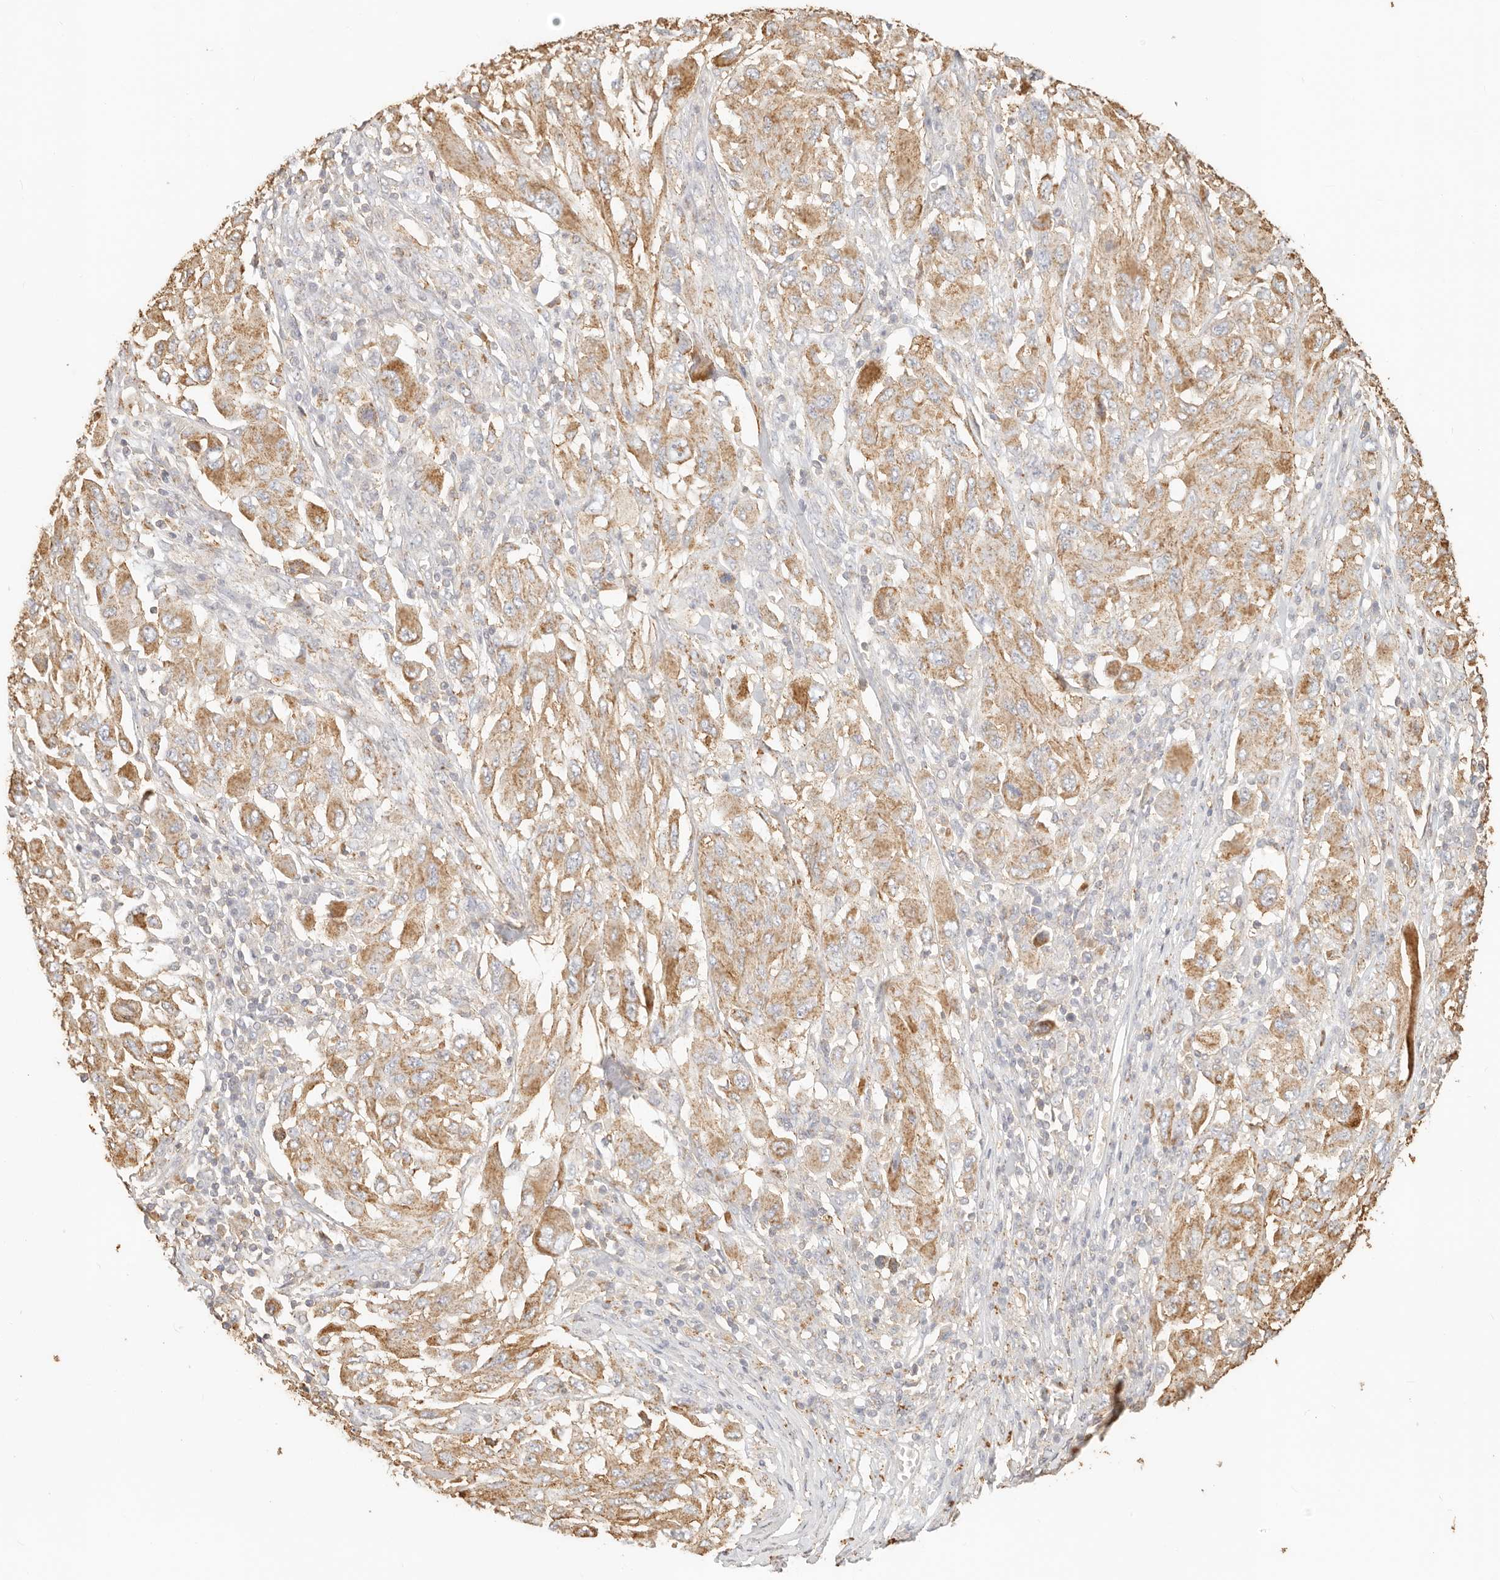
{"staining": {"intensity": "moderate", "quantity": ">75%", "location": "cytoplasmic/membranous"}, "tissue": "melanoma", "cell_type": "Tumor cells", "image_type": "cancer", "snomed": [{"axis": "morphology", "description": "Malignant melanoma, NOS"}, {"axis": "topography", "description": "Skin"}], "caption": "IHC staining of melanoma, which exhibits medium levels of moderate cytoplasmic/membranous positivity in about >75% of tumor cells indicating moderate cytoplasmic/membranous protein expression. The staining was performed using DAB (brown) for protein detection and nuclei were counterstained in hematoxylin (blue).", "gene": "CNMD", "patient": {"sex": "female", "age": 91}}